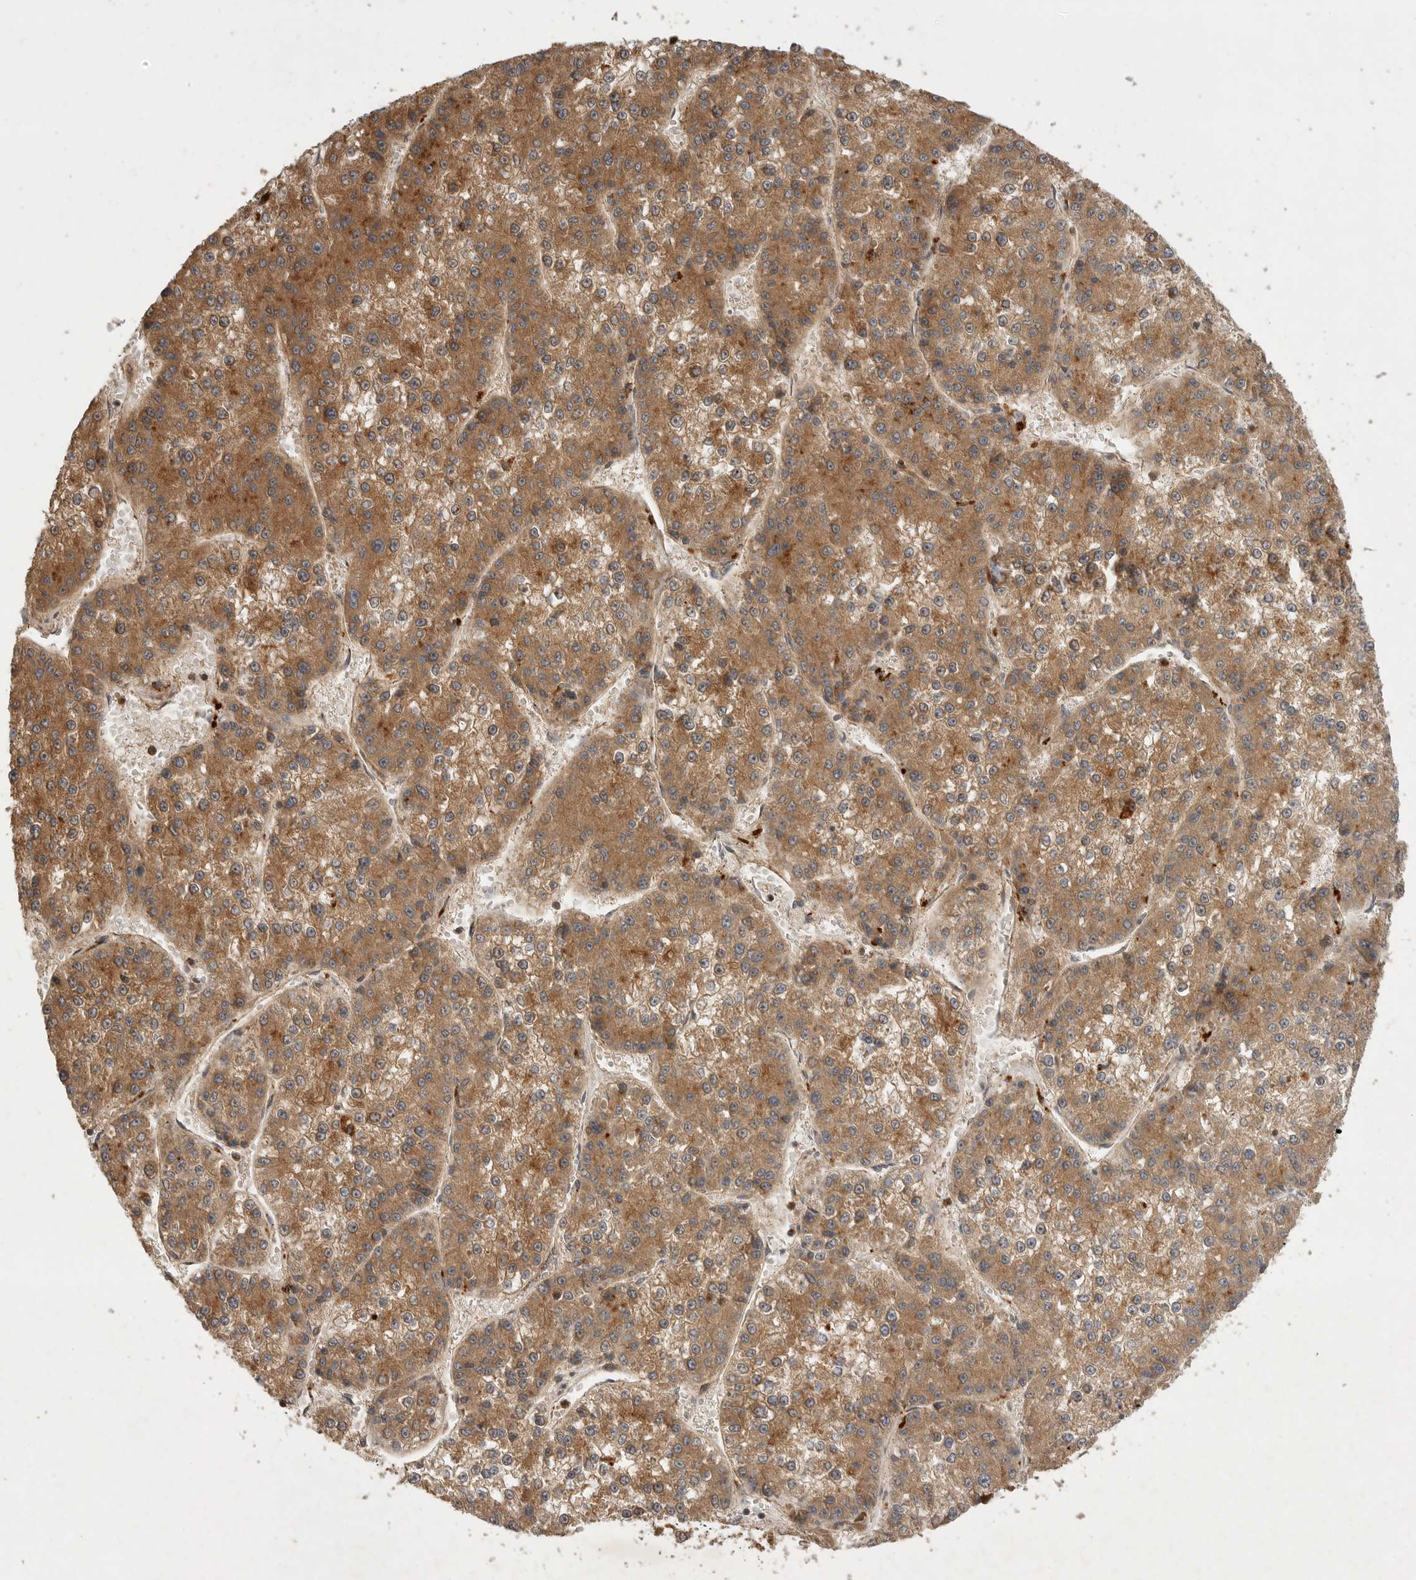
{"staining": {"intensity": "moderate", "quantity": ">75%", "location": "cytoplasmic/membranous"}, "tissue": "liver cancer", "cell_type": "Tumor cells", "image_type": "cancer", "snomed": [{"axis": "morphology", "description": "Carcinoma, Hepatocellular, NOS"}, {"axis": "topography", "description": "Liver"}], "caption": "Liver cancer (hepatocellular carcinoma) was stained to show a protein in brown. There is medium levels of moderate cytoplasmic/membranous positivity in about >75% of tumor cells.", "gene": "ZNF232", "patient": {"sex": "female", "age": 73}}